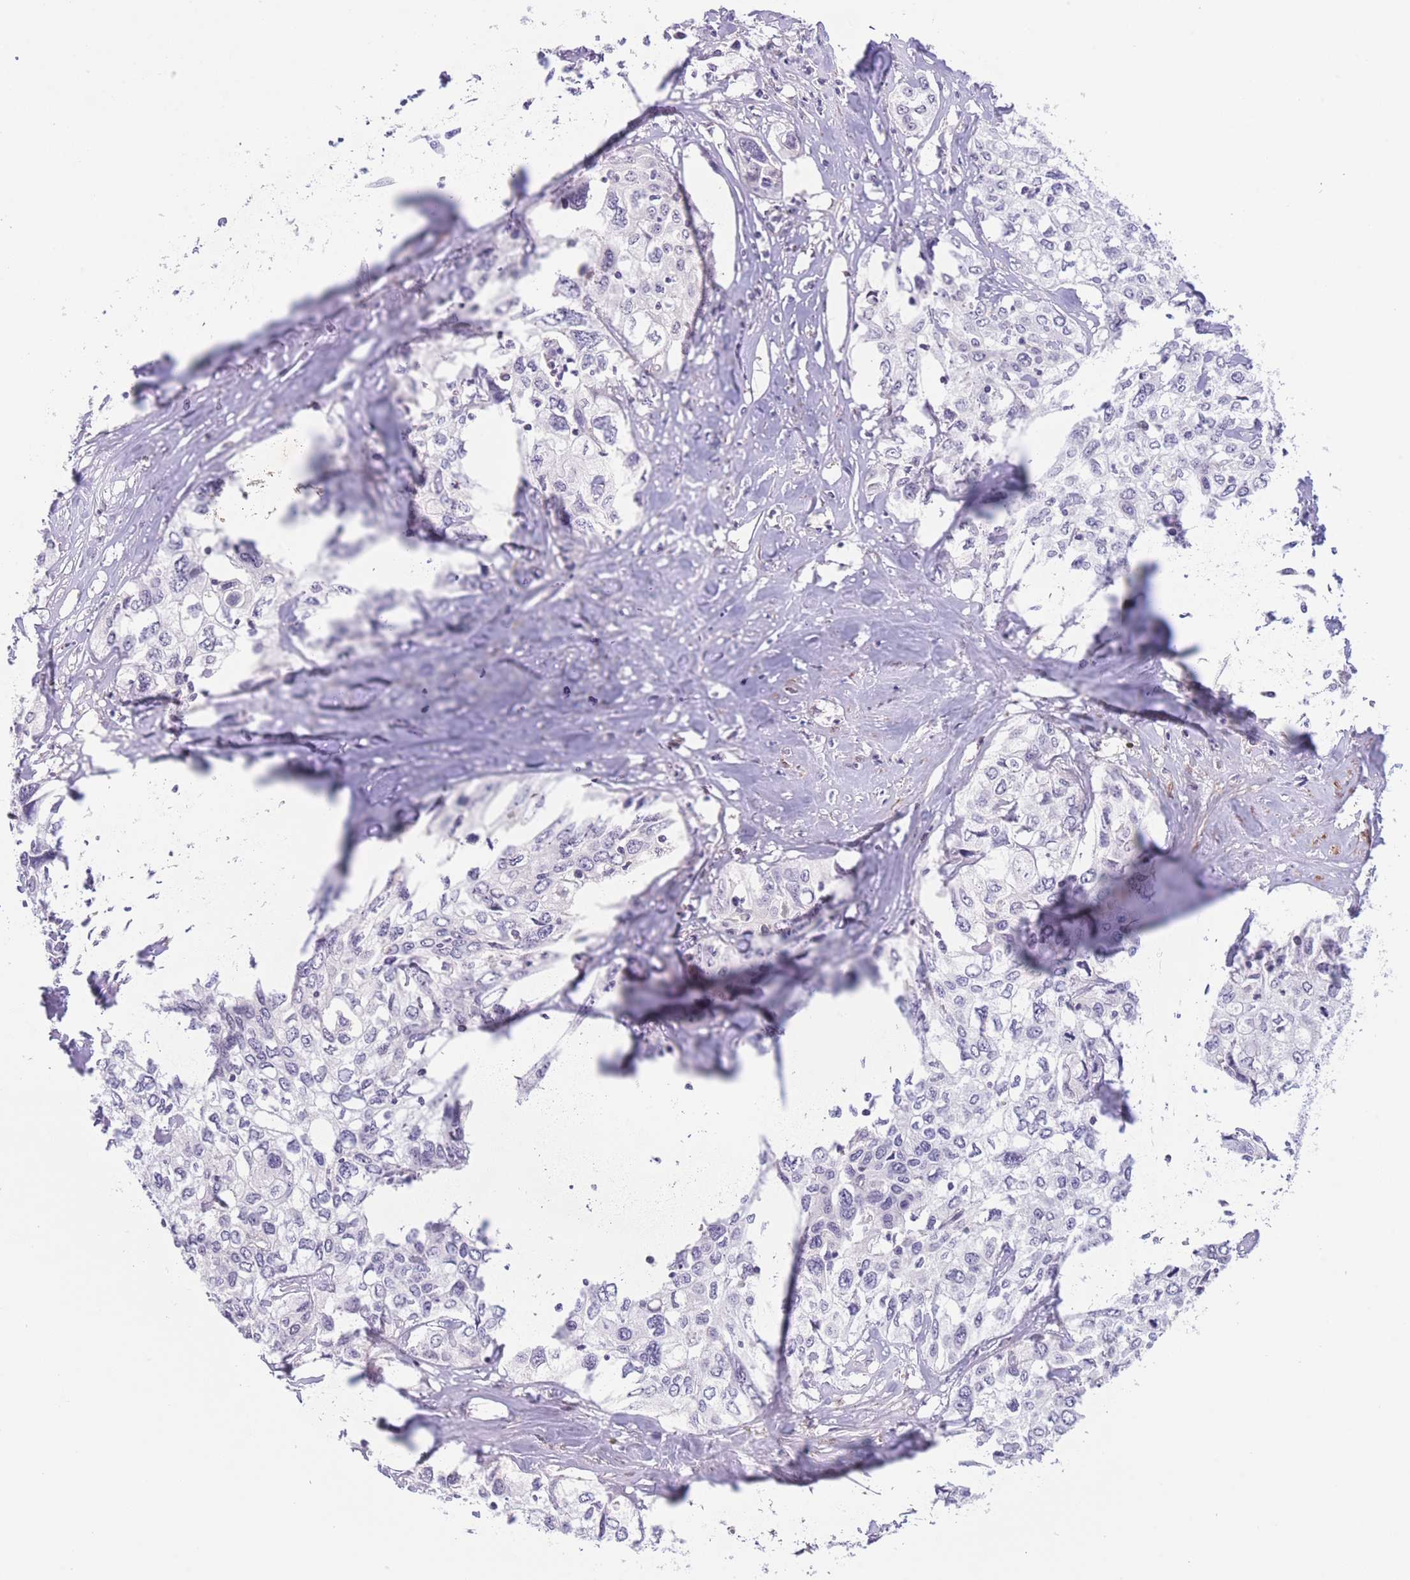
{"staining": {"intensity": "negative", "quantity": "none", "location": "none"}, "tissue": "cervical cancer", "cell_type": "Tumor cells", "image_type": "cancer", "snomed": [{"axis": "morphology", "description": "Squamous cell carcinoma, NOS"}, {"axis": "topography", "description": "Cervix"}], "caption": "Immunohistochemistry micrograph of human cervical cancer stained for a protein (brown), which displays no expression in tumor cells. (Brightfield microscopy of DAB immunohistochemistry at high magnification).", "gene": "C9orf152", "patient": {"sex": "female", "age": 31}}